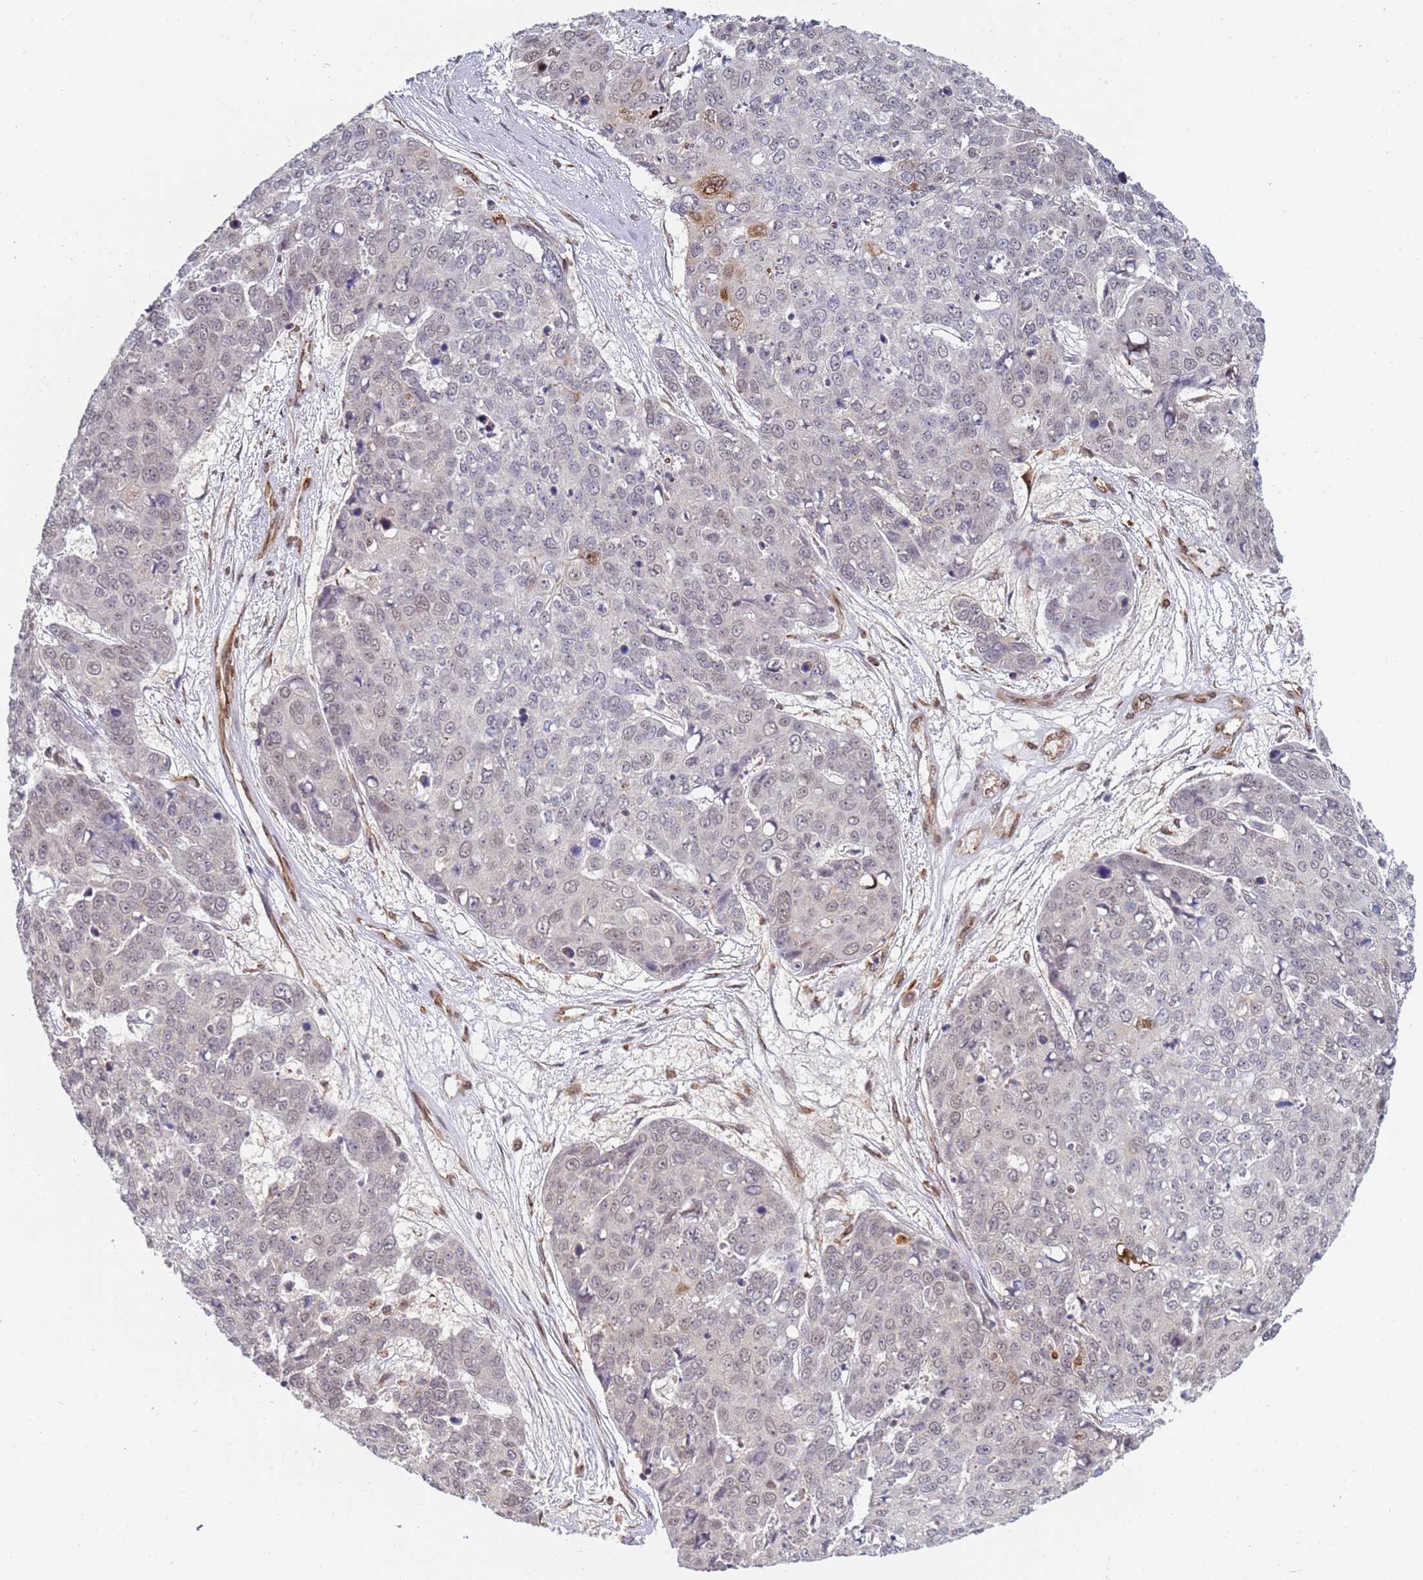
{"staining": {"intensity": "weak", "quantity": "25%-75%", "location": "nuclear"}, "tissue": "skin cancer", "cell_type": "Tumor cells", "image_type": "cancer", "snomed": [{"axis": "morphology", "description": "Squamous cell carcinoma, NOS"}, {"axis": "topography", "description": "Skin"}], "caption": "Skin cancer tissue reveals weak nuclear staining in approximately 25%-75% of tumor cells, visualized by immunohistochemistry. (Brightfield microscopy of DAB IHC at high magnification).", "gene": "CEP170", "patient": {"sex": "male", "age": 71}}